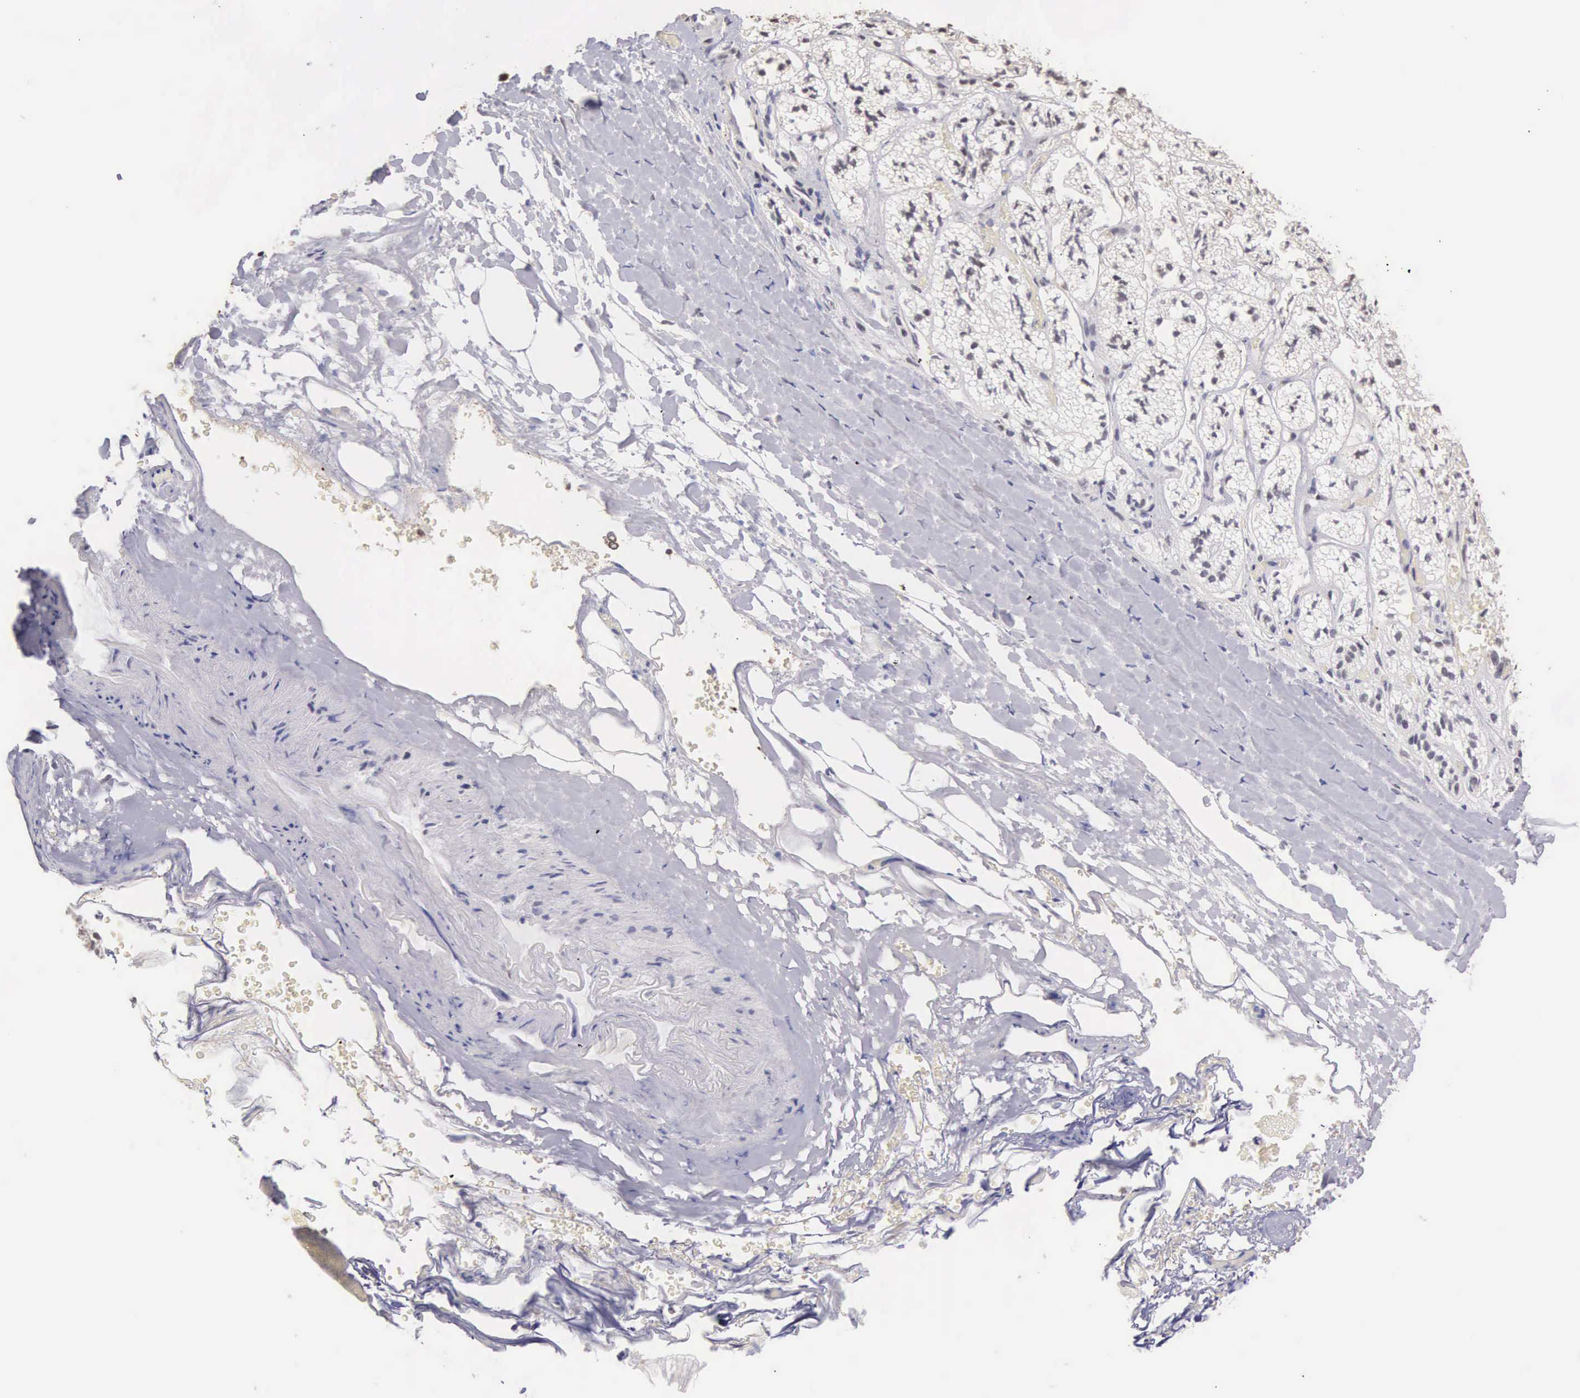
{"staining": {"intensity": "weak", "quantity": "<25%", "location": "nuclear"}, "tissue": "adrenal gland", "cell_type": "Glandular cells", "image_type": "normal", "snomed": [{"axis": "morphology", "description": "Normal tissue, NOS"}, {"axis": "topography", "description": "Adrenal gland"}], "caption": "This is a photomicrograph of immunohistochemistry (IHC) staining of unremarkable adrenal gland, which shows no positivity in glandular cells.", "gene": "HMGXB4", "patient": {"sex": "male", "age": 53}}